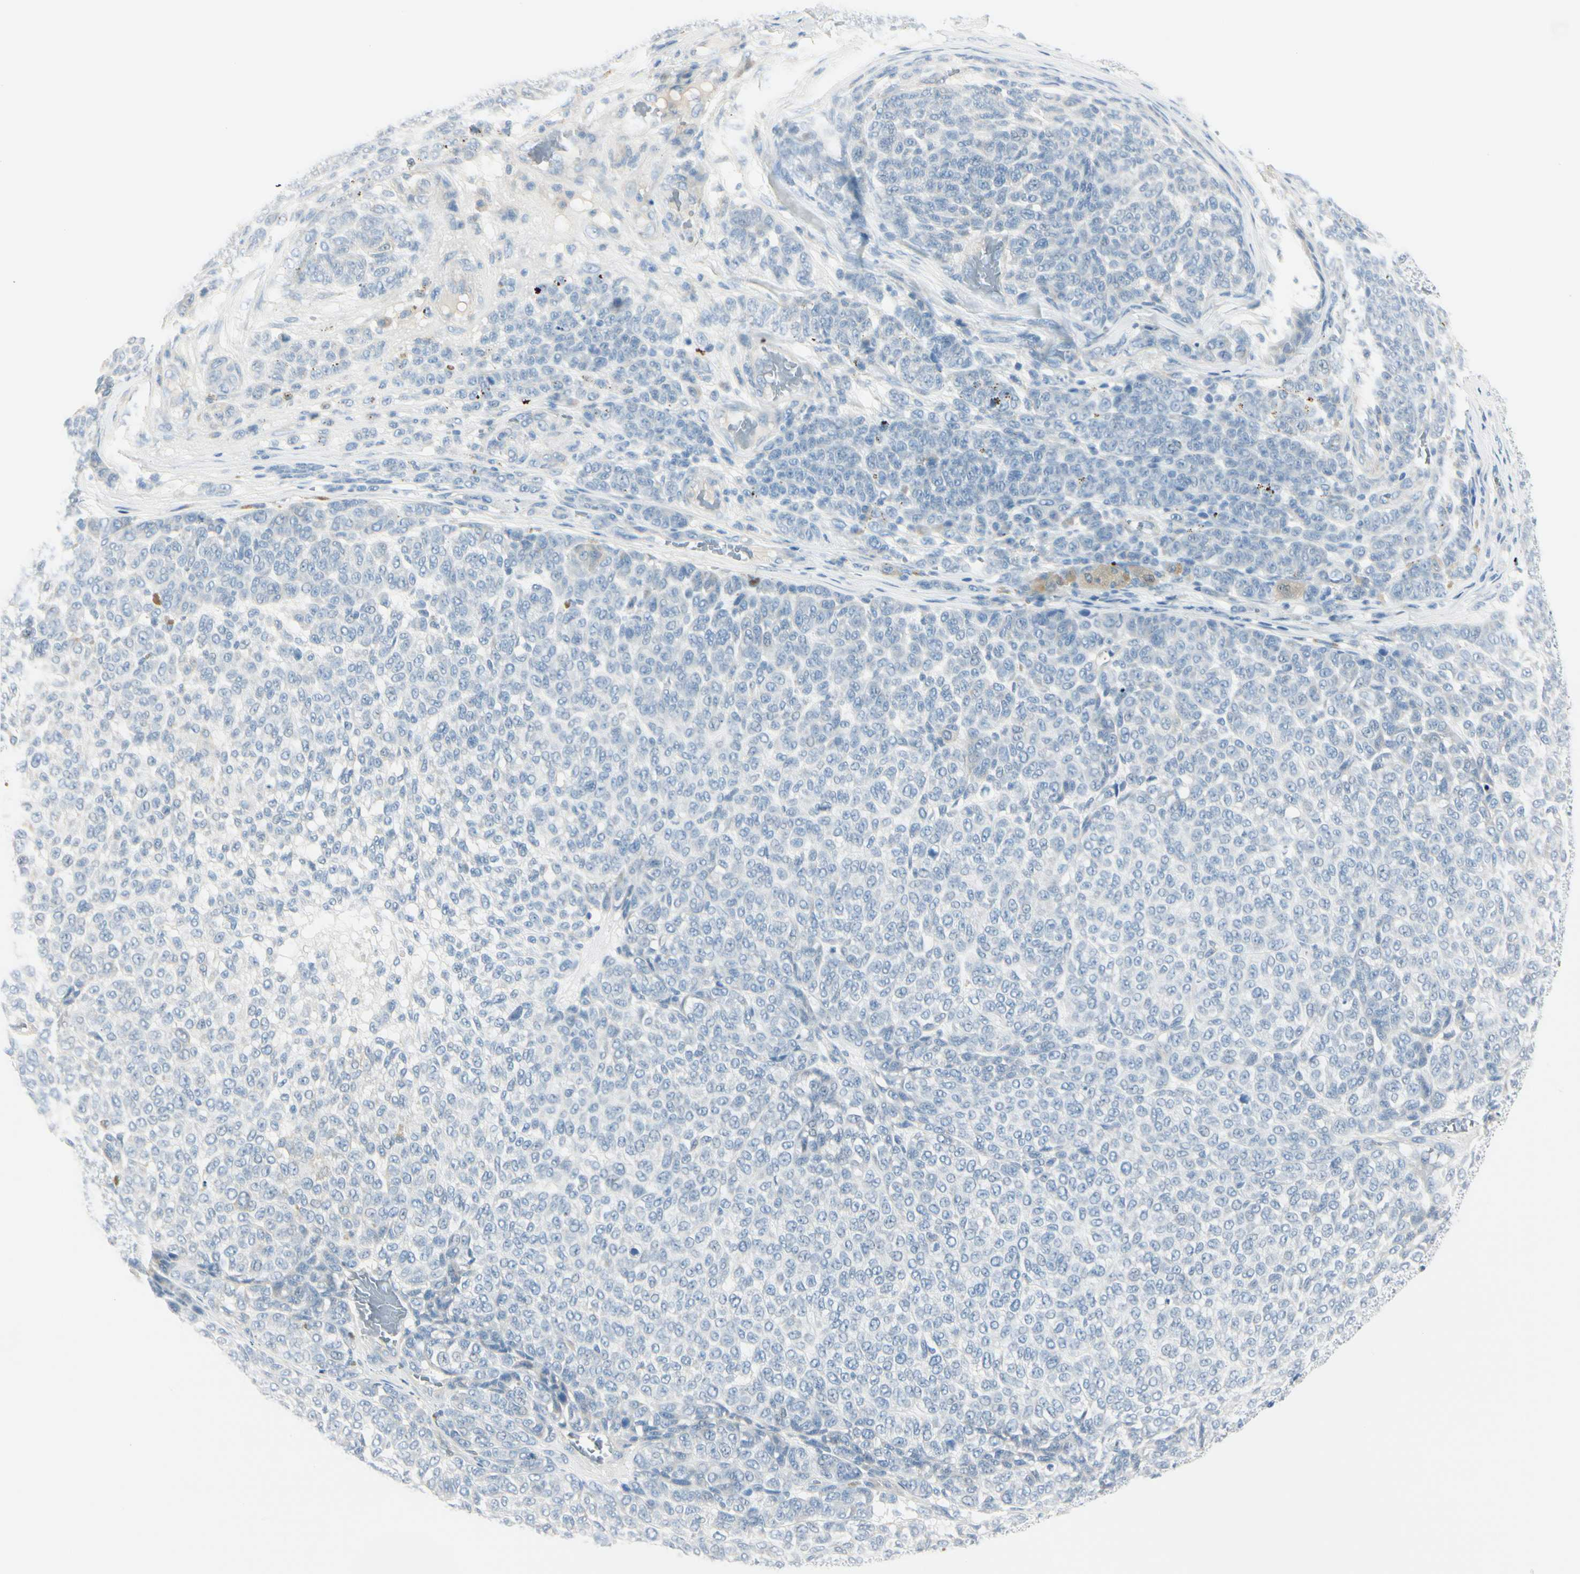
{"staining": {"intensity": "negative", "quantity": "none", "location": "none"}, "tissue": "melanoma", "cell_type": "Tumor cells", "image_type": "cancer", "snomed": [{"axis": "morphology", "description": "Malignant melanoma, NOS"}, {"axis": "topography", "description": "Skin"}], "caption": "Micrograph shows no significant protein expression in tumor cells of melanoma.", "gene": "CDHR5", "patient": {"sex": "male", "age": 59}}